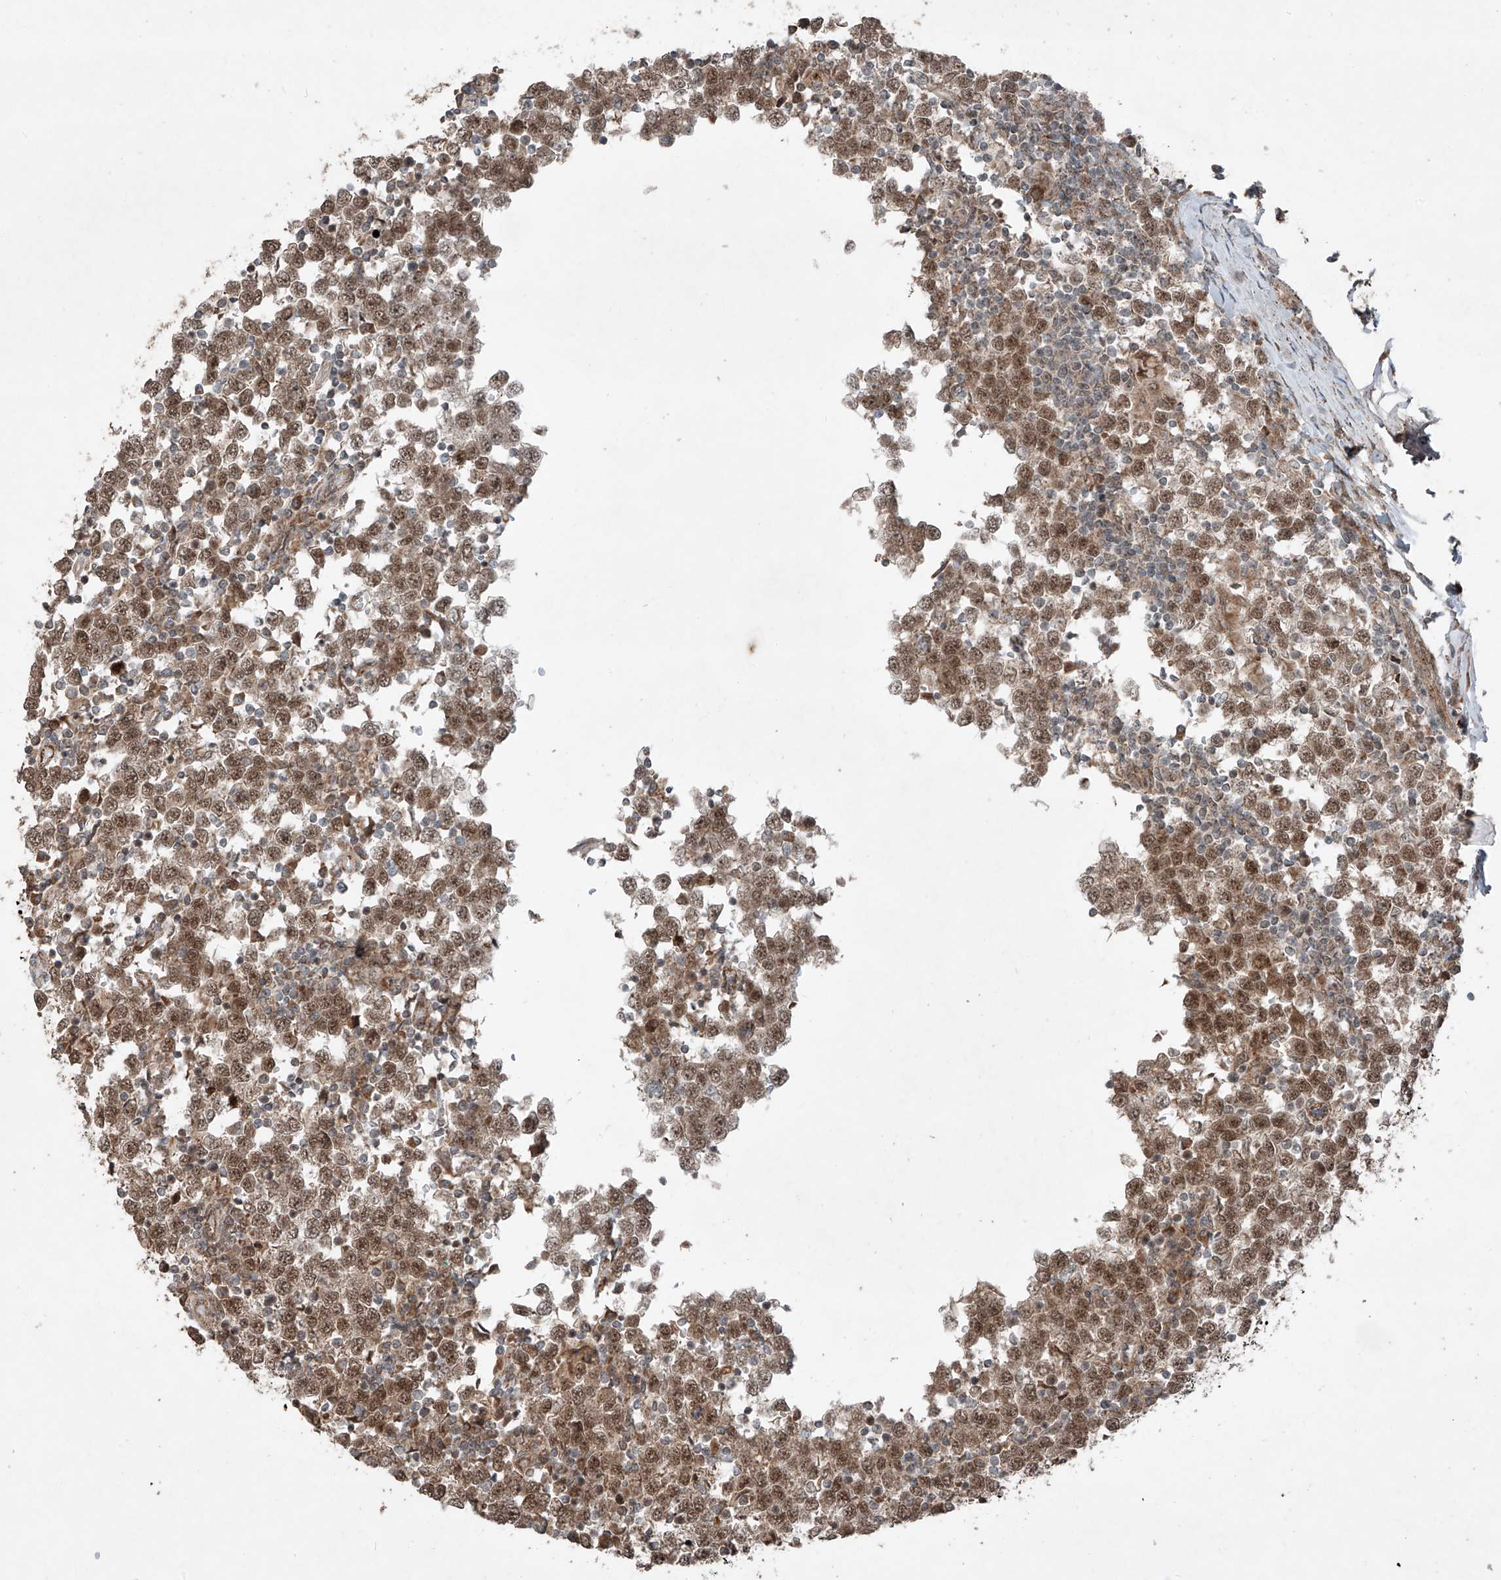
{"staining": {"intensity": "moderate", "quantity": ">75%", "location": "cytoplasmic/membranous,nuclear"}, "tissue": "testis cancer", "cell_type": "Tumor cells", "image_type": "cancer", "snomed": [{"axis": "morphology", "description": "Seminoma, NOS"}, {"axis": "topography", "description": "Testis"}], "caption": "Testis cancer (seminoma) was stained to show a protein in brown. There is medium levels of moderate cytoplasmic/membranous and nuclear expression in about >75% of tumor cells.", "gene": "ZNF620", "patient": {"sex": "male", "age": 65}}